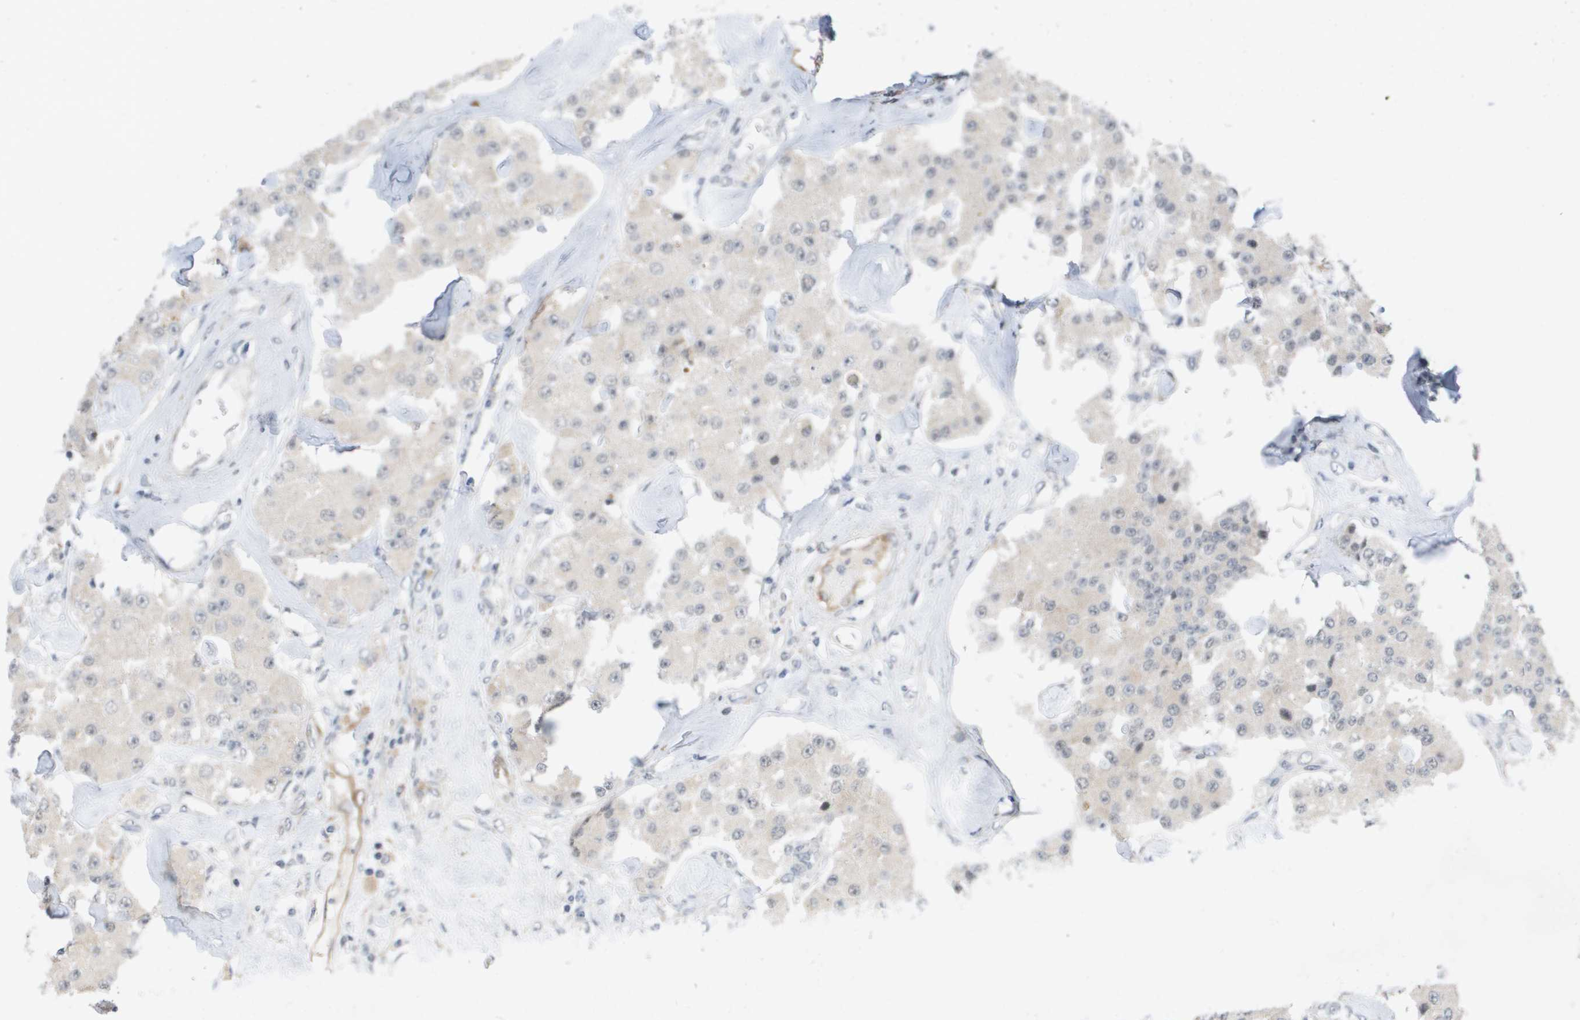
{"staining": {"intensity": "negative", "quantity": "none", "location": "none"}, "tissue": "carcinoid", "cell_type": "Tumor cells", "image_type": "cancer", "snomed": [{"axis": "morphology", "description": "Carcinoid, malignant, NOS"}, {"axis": "topography", "description": "Pancreas"}], "caption": "DAB (3,3'-diaminobenzidine) immunohistochemical staining of carcinoid displays no significant expression in tumor cells.", "gene": "MARCHF8", "patient": {"sex": "male", "age": 41}}